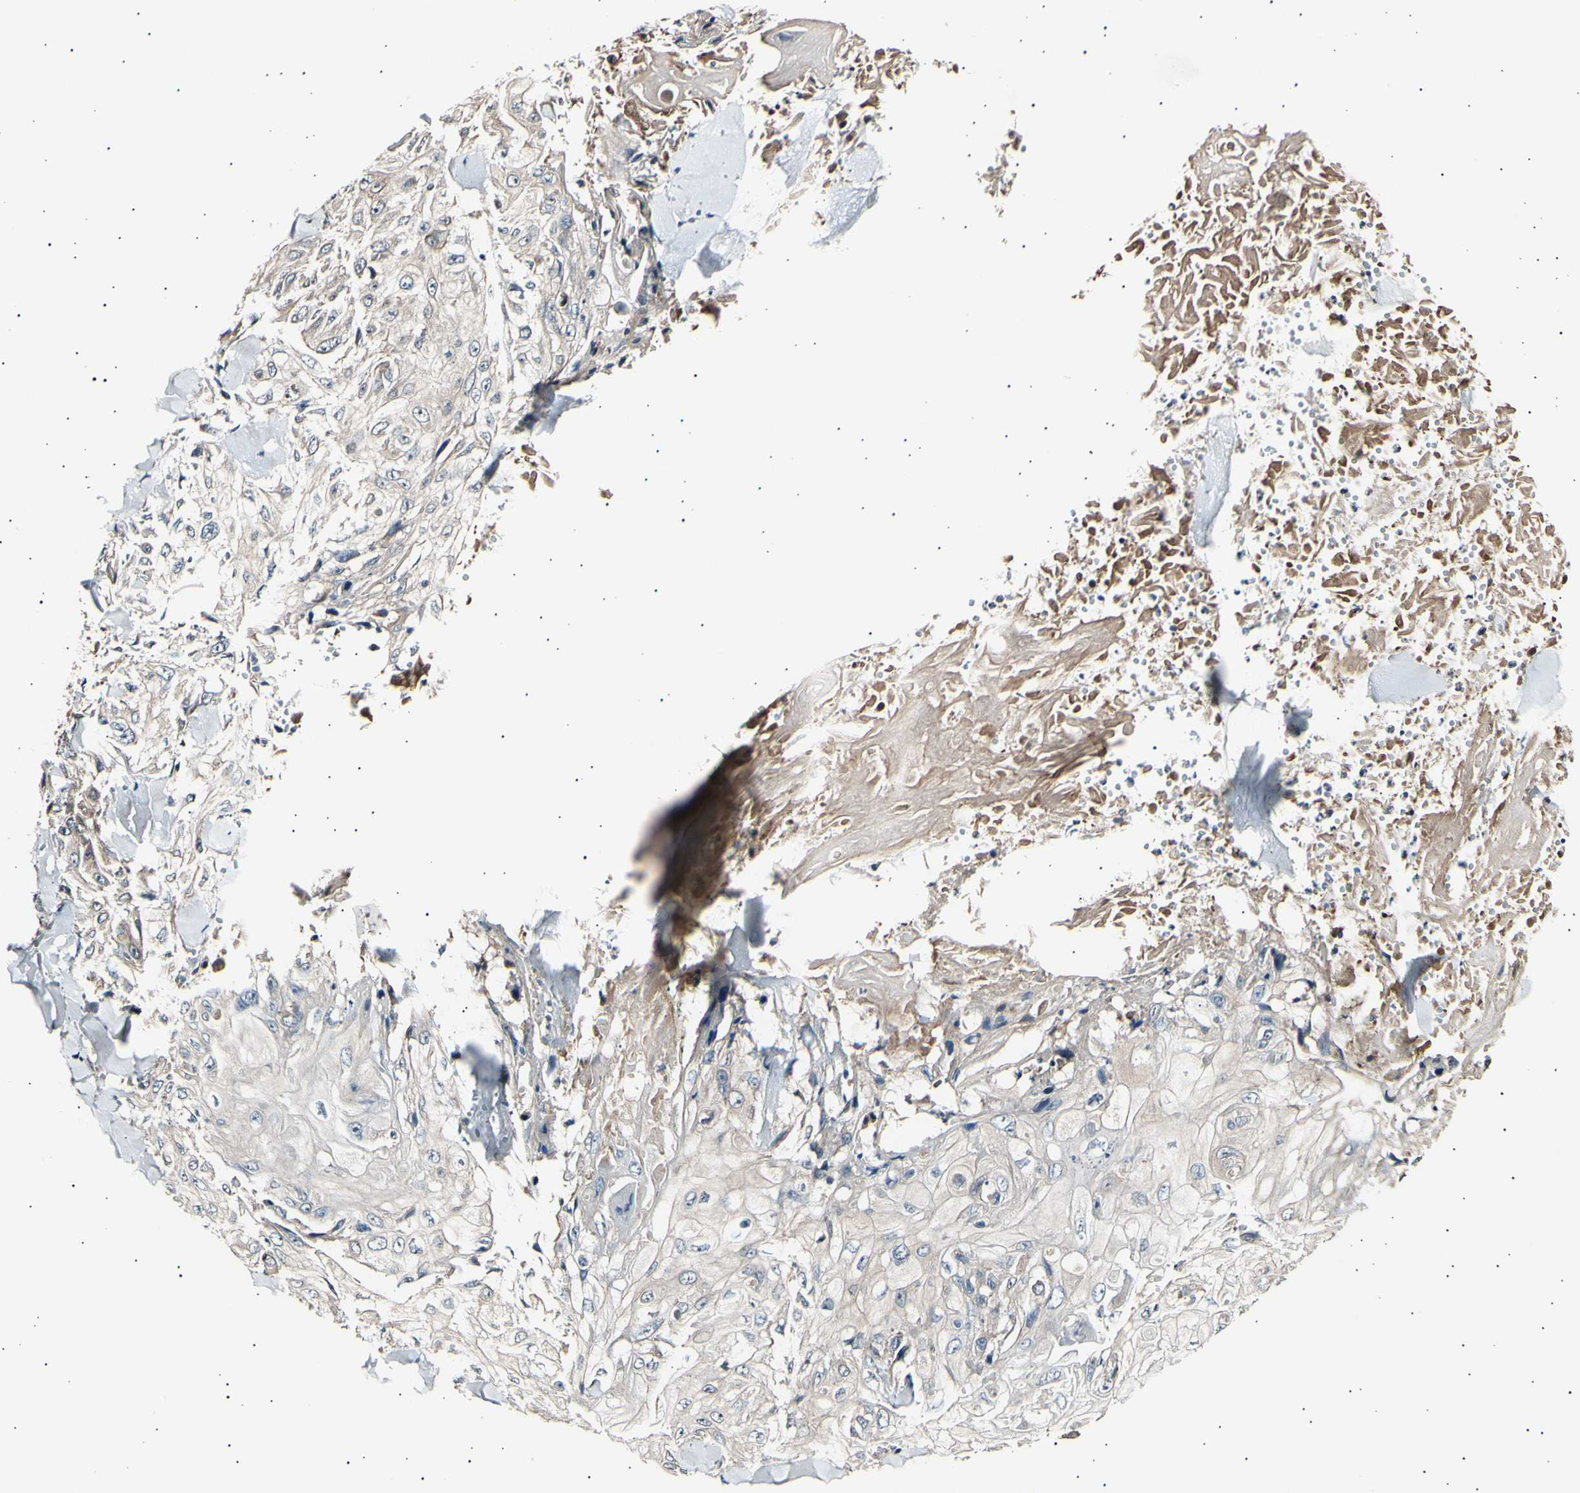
{"staining": {"intensity": "weak", "quantity": ">75%", "location": "cytoplasmic/membranous"}, "tissue": "skin cancer", "cell_type": "Tumor cells", "image_type": "cancer", "snomed": [{"axis": "morphology", "description": "Squamous cell carcinoma, NOS"}, {"axis": "topography", "description": "Skin"}], "caption": "An image of skin cancer stained for a protein displays weak cytoplasmic/membranous brown staining in tumor cells.", "gene": "ITGA6", "patient": {"sex": "male", "age": 86}}